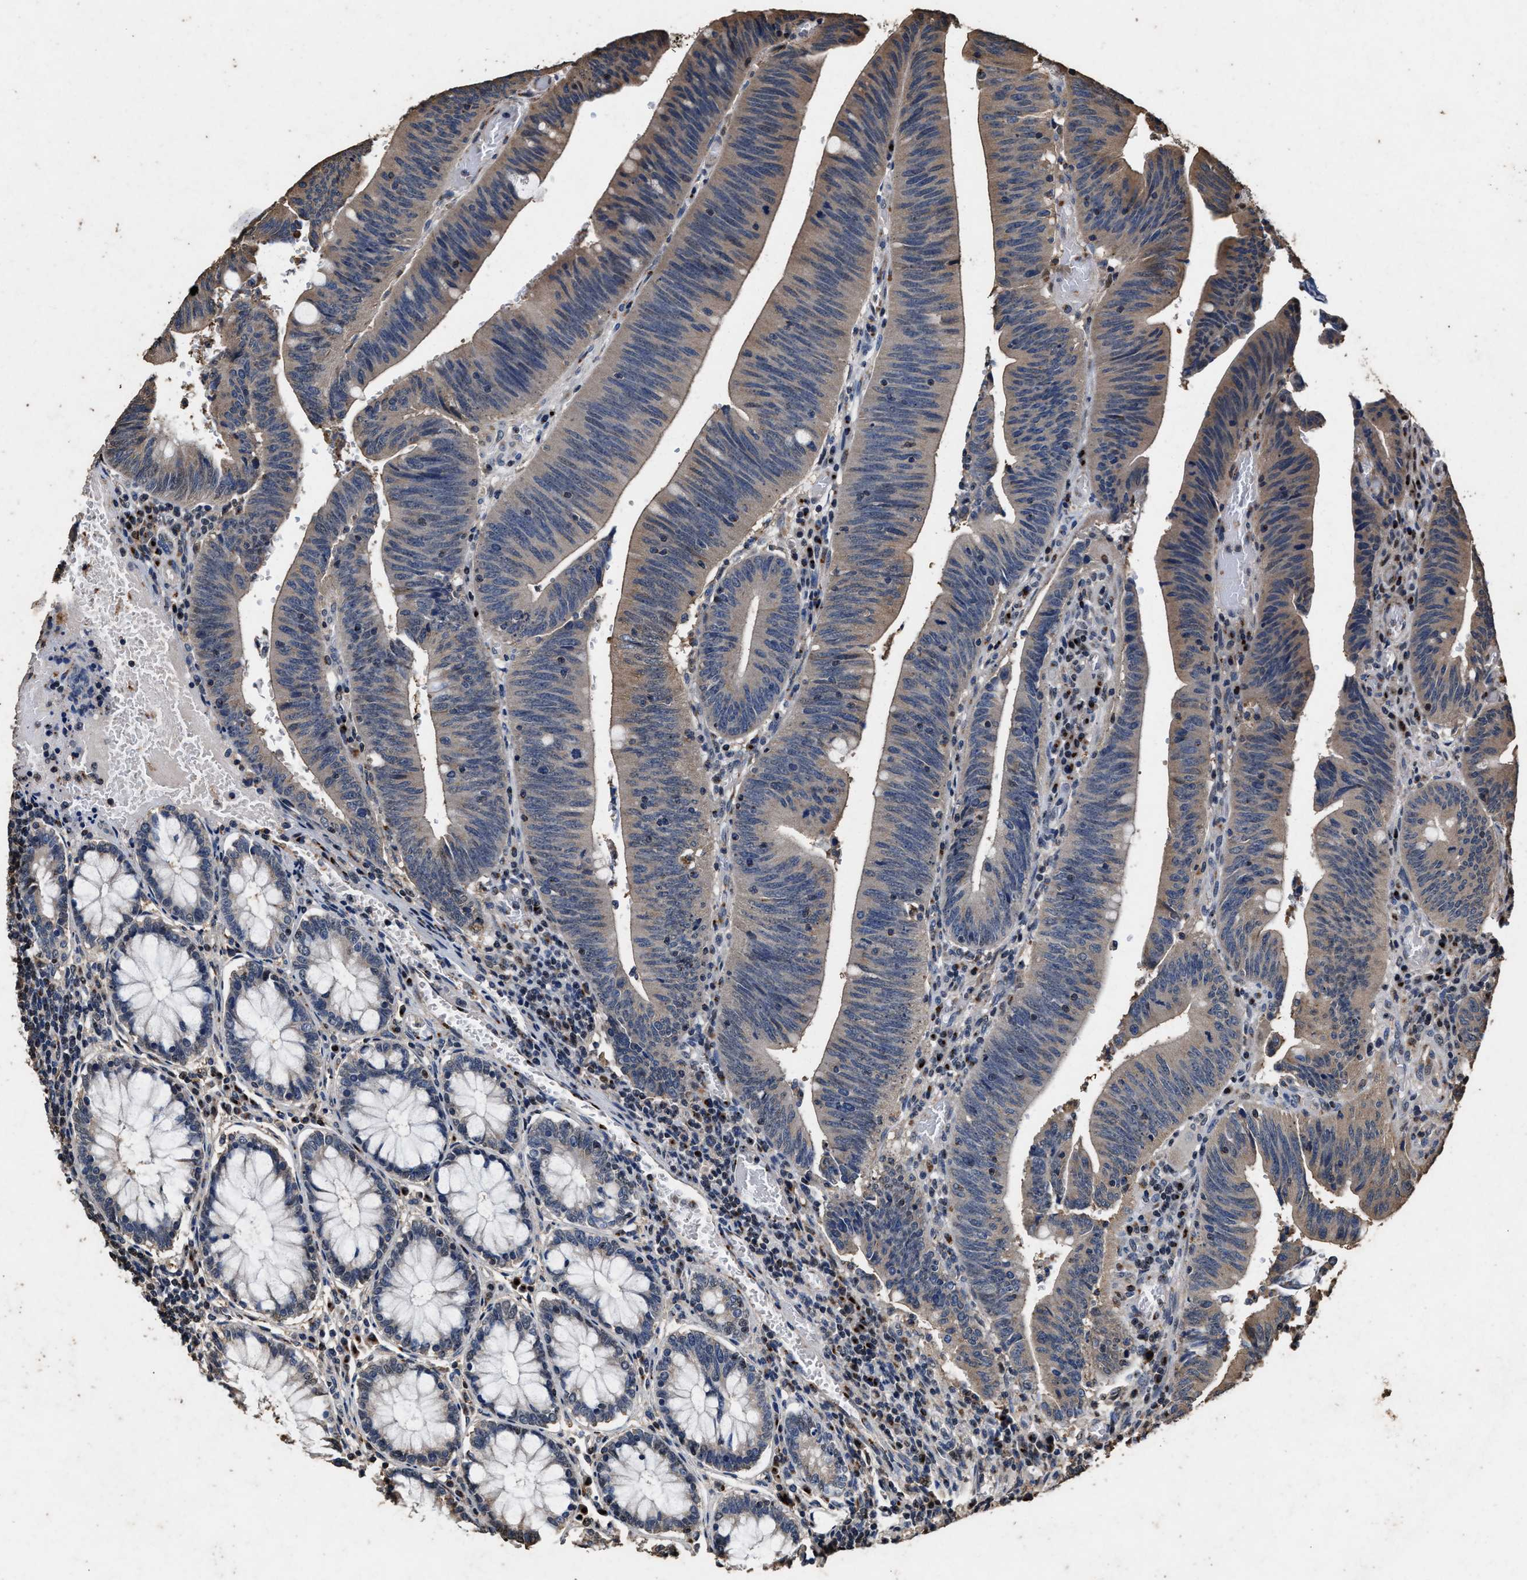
{"staining": {"intensity": "weak", "quantity": "25%-75%", "location": "cytoplasmic/membranous,nuclear"}, "tissue": "colorectal cancer", "cell_type": "Tumor cells", "image_type": "cancer", "snomed": [{"axis": "morphology", "description": "Normal tissue, NOS"}, {"axis": "morphology", "description": "Adenocarcinoma, NOS"}, {"axis": "topography", "description": "Rectum"}], "caption": "There is low levels of weak cytoplasmic/membranous and nuclear staining in tumor cells of colorectal adenocarcinoma, as demonstrated by immunohistochemical staining (brown color).", "gene": "TPST2", "patient": {"sex": "female", "age": 66}}